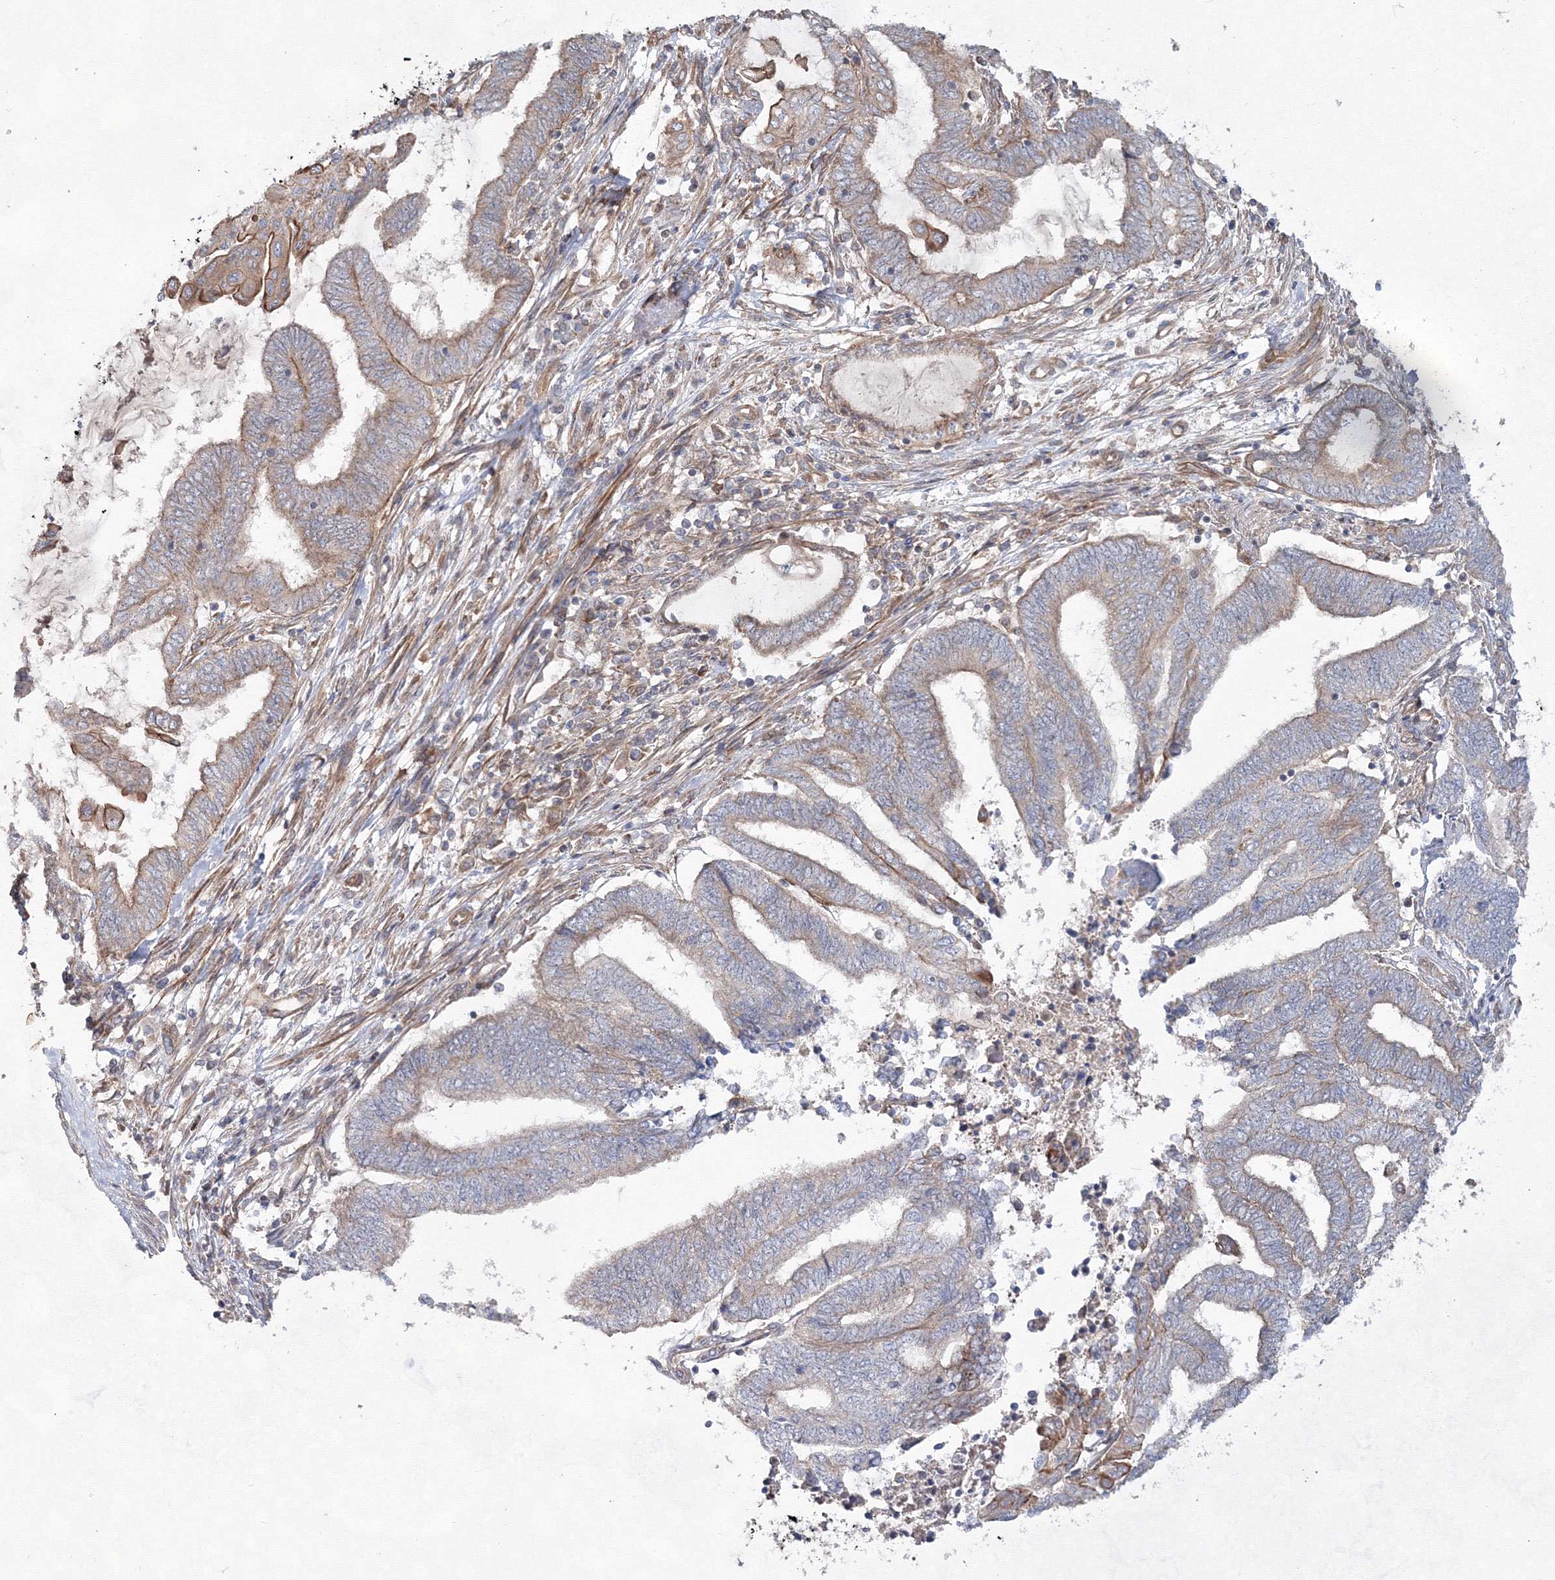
{"staining": {"intensity": "moderate", "quantity": "<25%", "location": "cytoplasmic/membranous"}, "tissue": "endometrial cancer", "cell_type": "Tumor cells", "image_type": "cancer", "snomed": [{"axis": "morphology", "description": "Adenocarcinoma, NOS"}, {"axis": "topography", "description": "Uterus"}, {"axis": "topography", "description": "Endometrium"}], "caption": "Protein staining of adenocarcinoma (endometrial) tissue demonstrates moderate cytoplasmic/membranous staining in approximately <25% of tumor cells.", "gene": "EXOC6", "patient": {"sex": "female", "age": 70}}